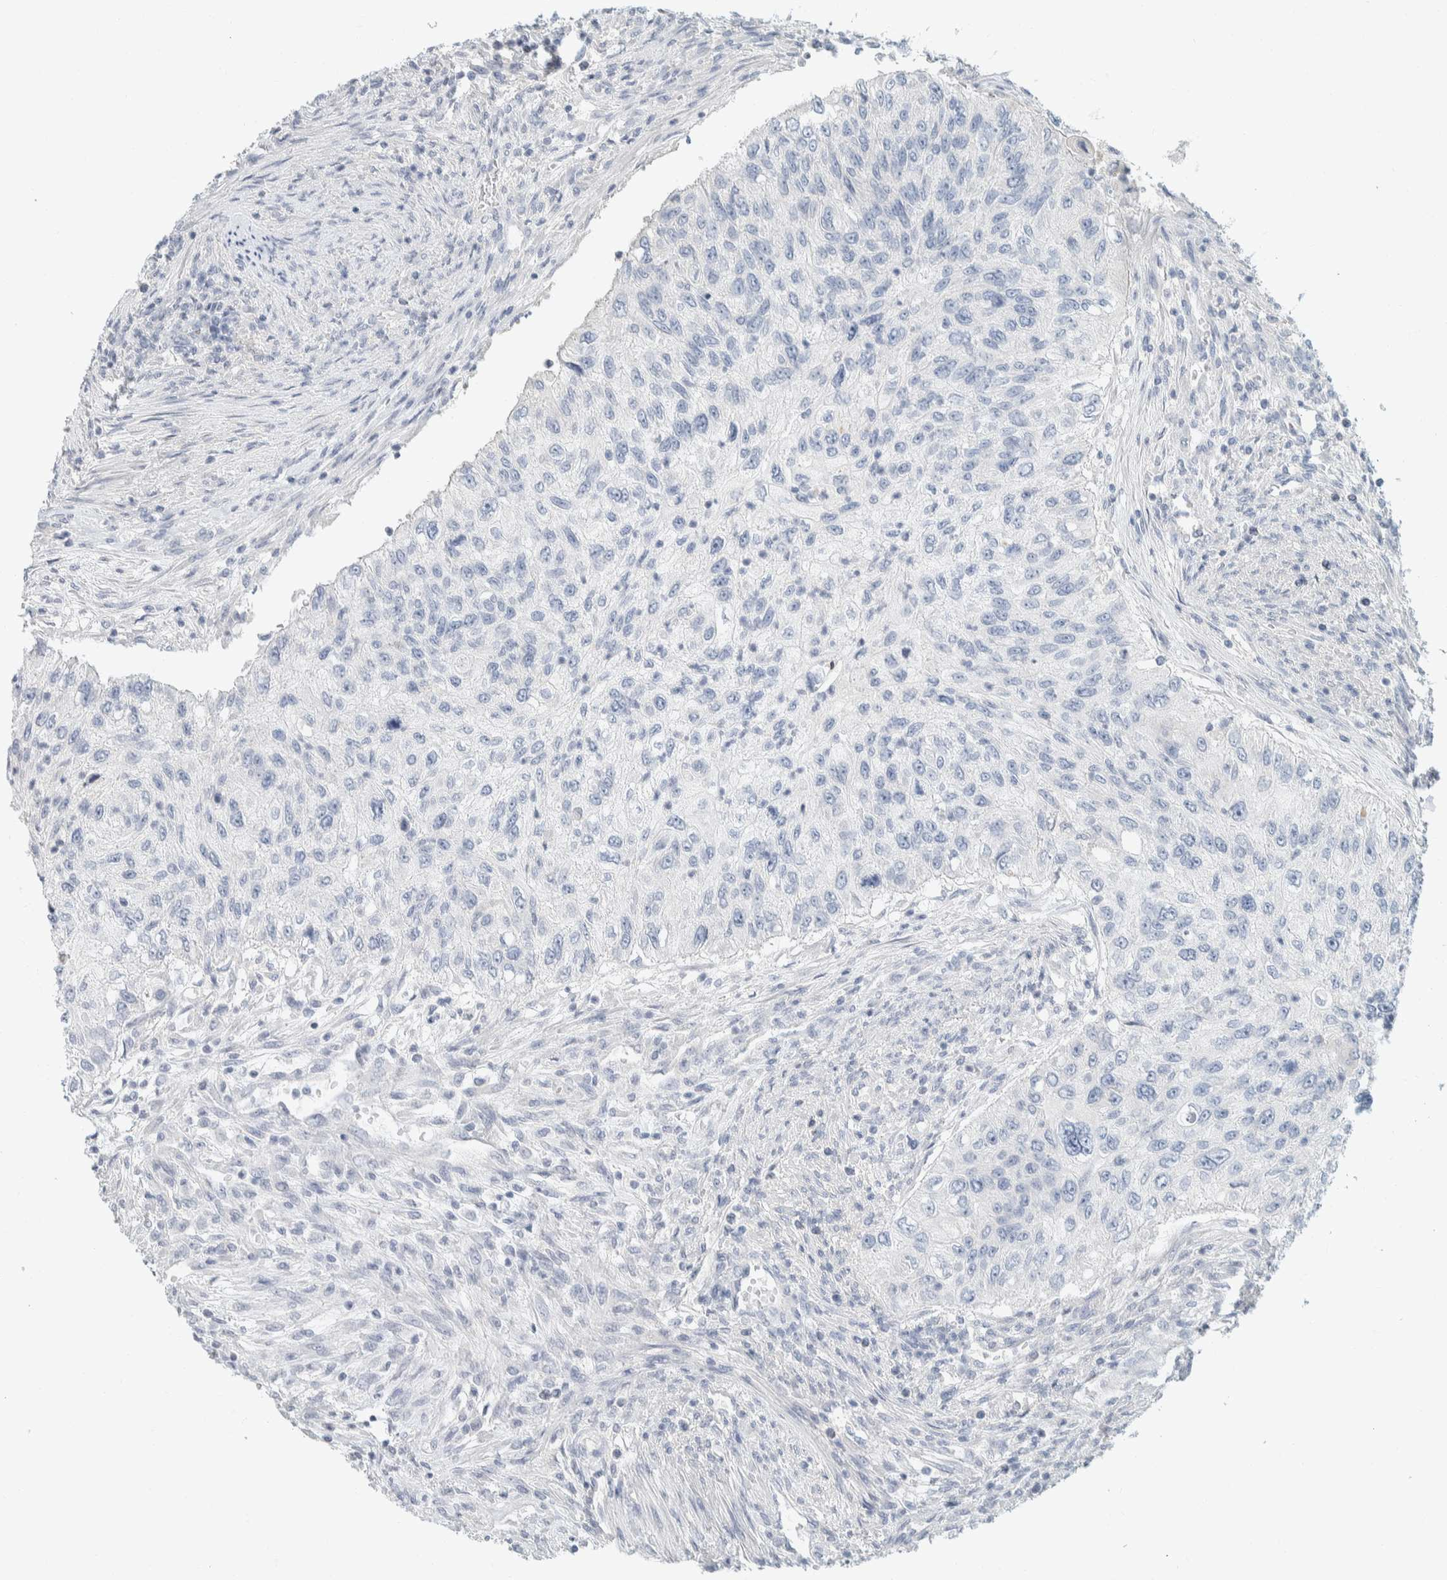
{"staining": {"intensity": "negative", "quantity": "none", "location": "none"}, "tissue": "urothelial cancer", "cell_type": "Tumor cells", "image_type": "cancer", "snomed": [{"axis": "morphology", "description": "Urothelial carcinoma, High grade"}, {"axis": "topography", "description": "Urinary bladder"}], "caption": "A histopathology image of high-grade urothelial carcinoma stained for a protein reveals no brown staining in tumor cells.", "gene": "ALOX12B", "patient": {"sex": "female", "age": 60}}